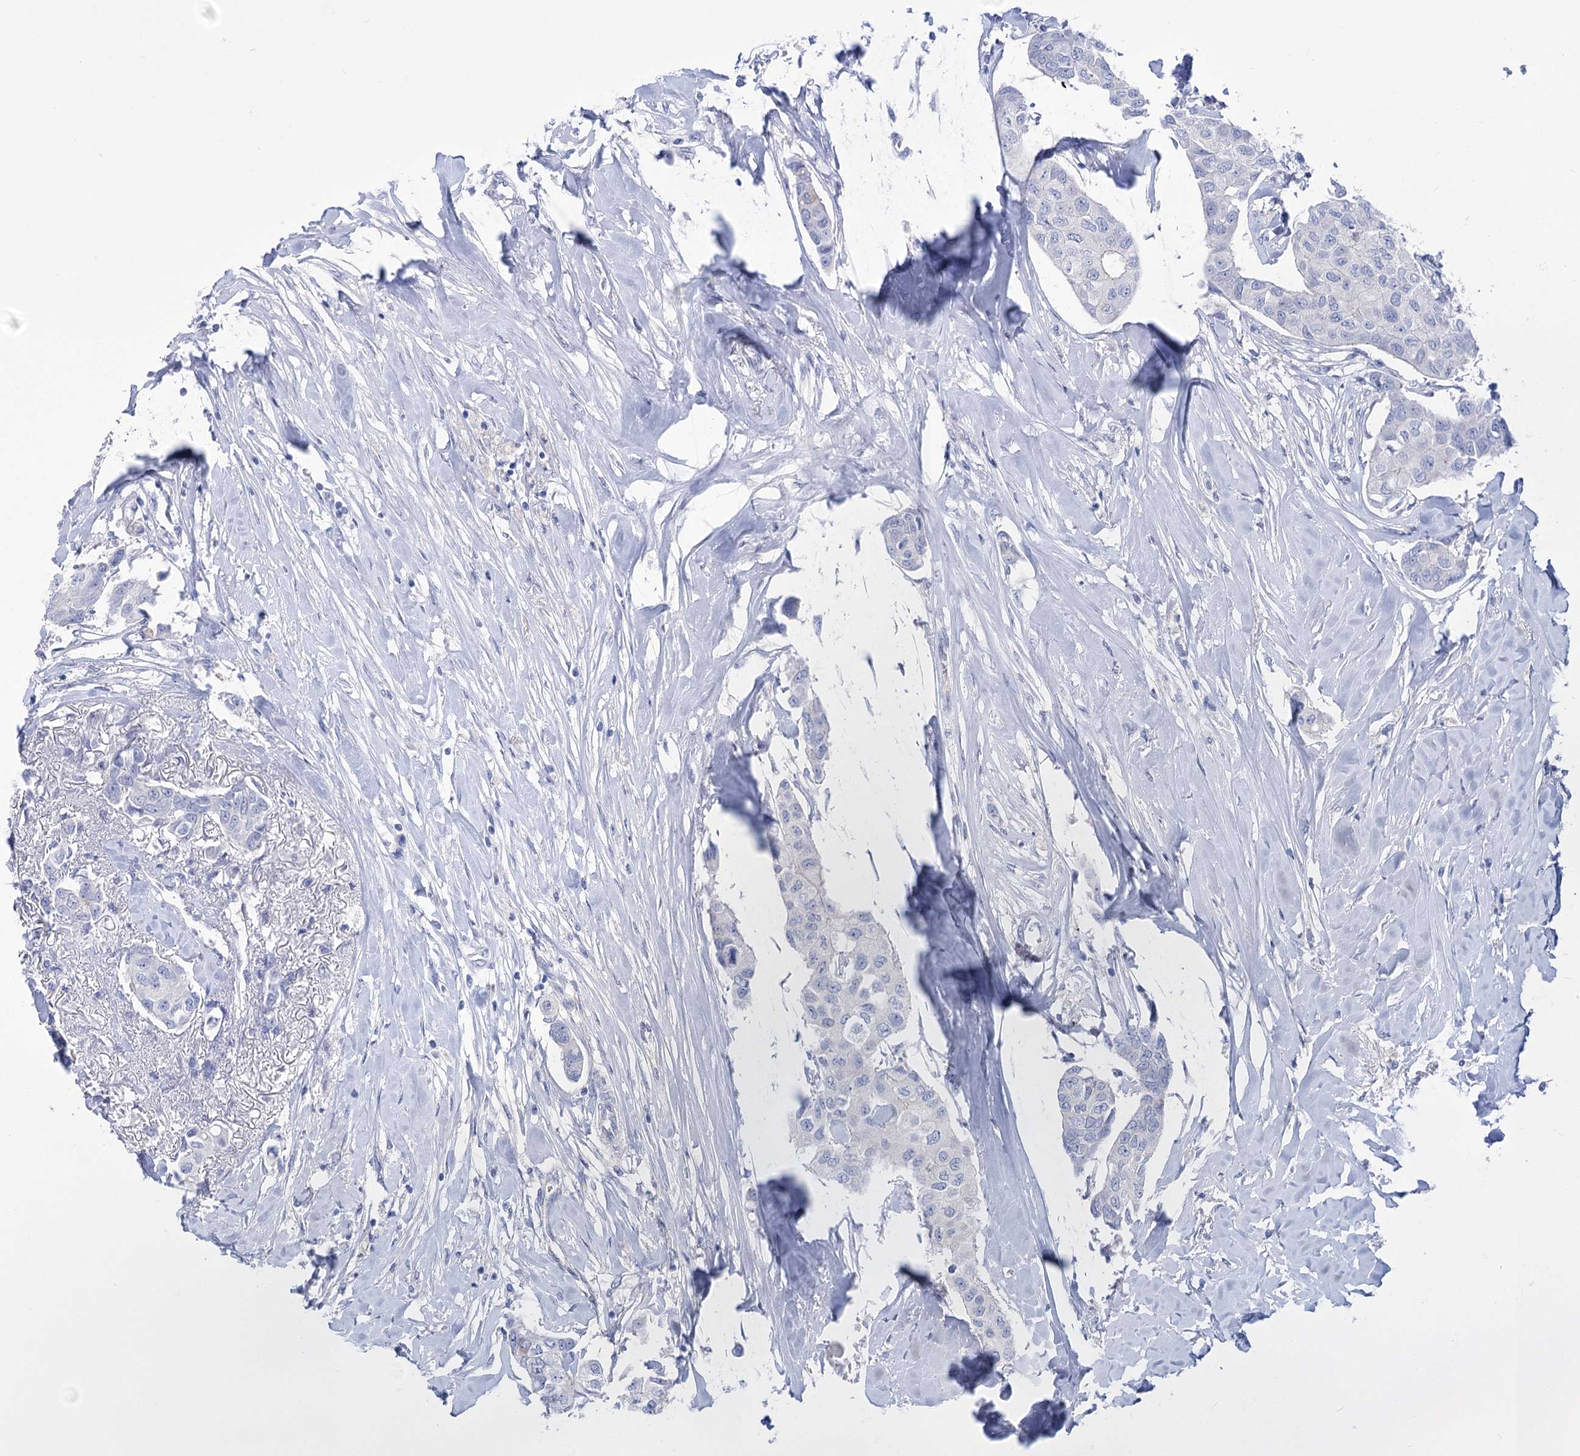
{"staining": {"intensity": "negative", "quantity": "none", "location": "none"}, "tissue": "breast cancer", "cell_type": "Tumor cells", "image_type": "cancer", "snomed": [{"axis": "morphology", "description": "Duct carcinoma"}, {"axis": "topography", "description": "Breast"}], "caption": "This is a micrograph of immunohistochemistry staining of breast cancer (intraductal carcinoma), which shows no positivity in tumor cells.", "gene": "LRRC34", "patient": {"sex": "female", "age": 80}}